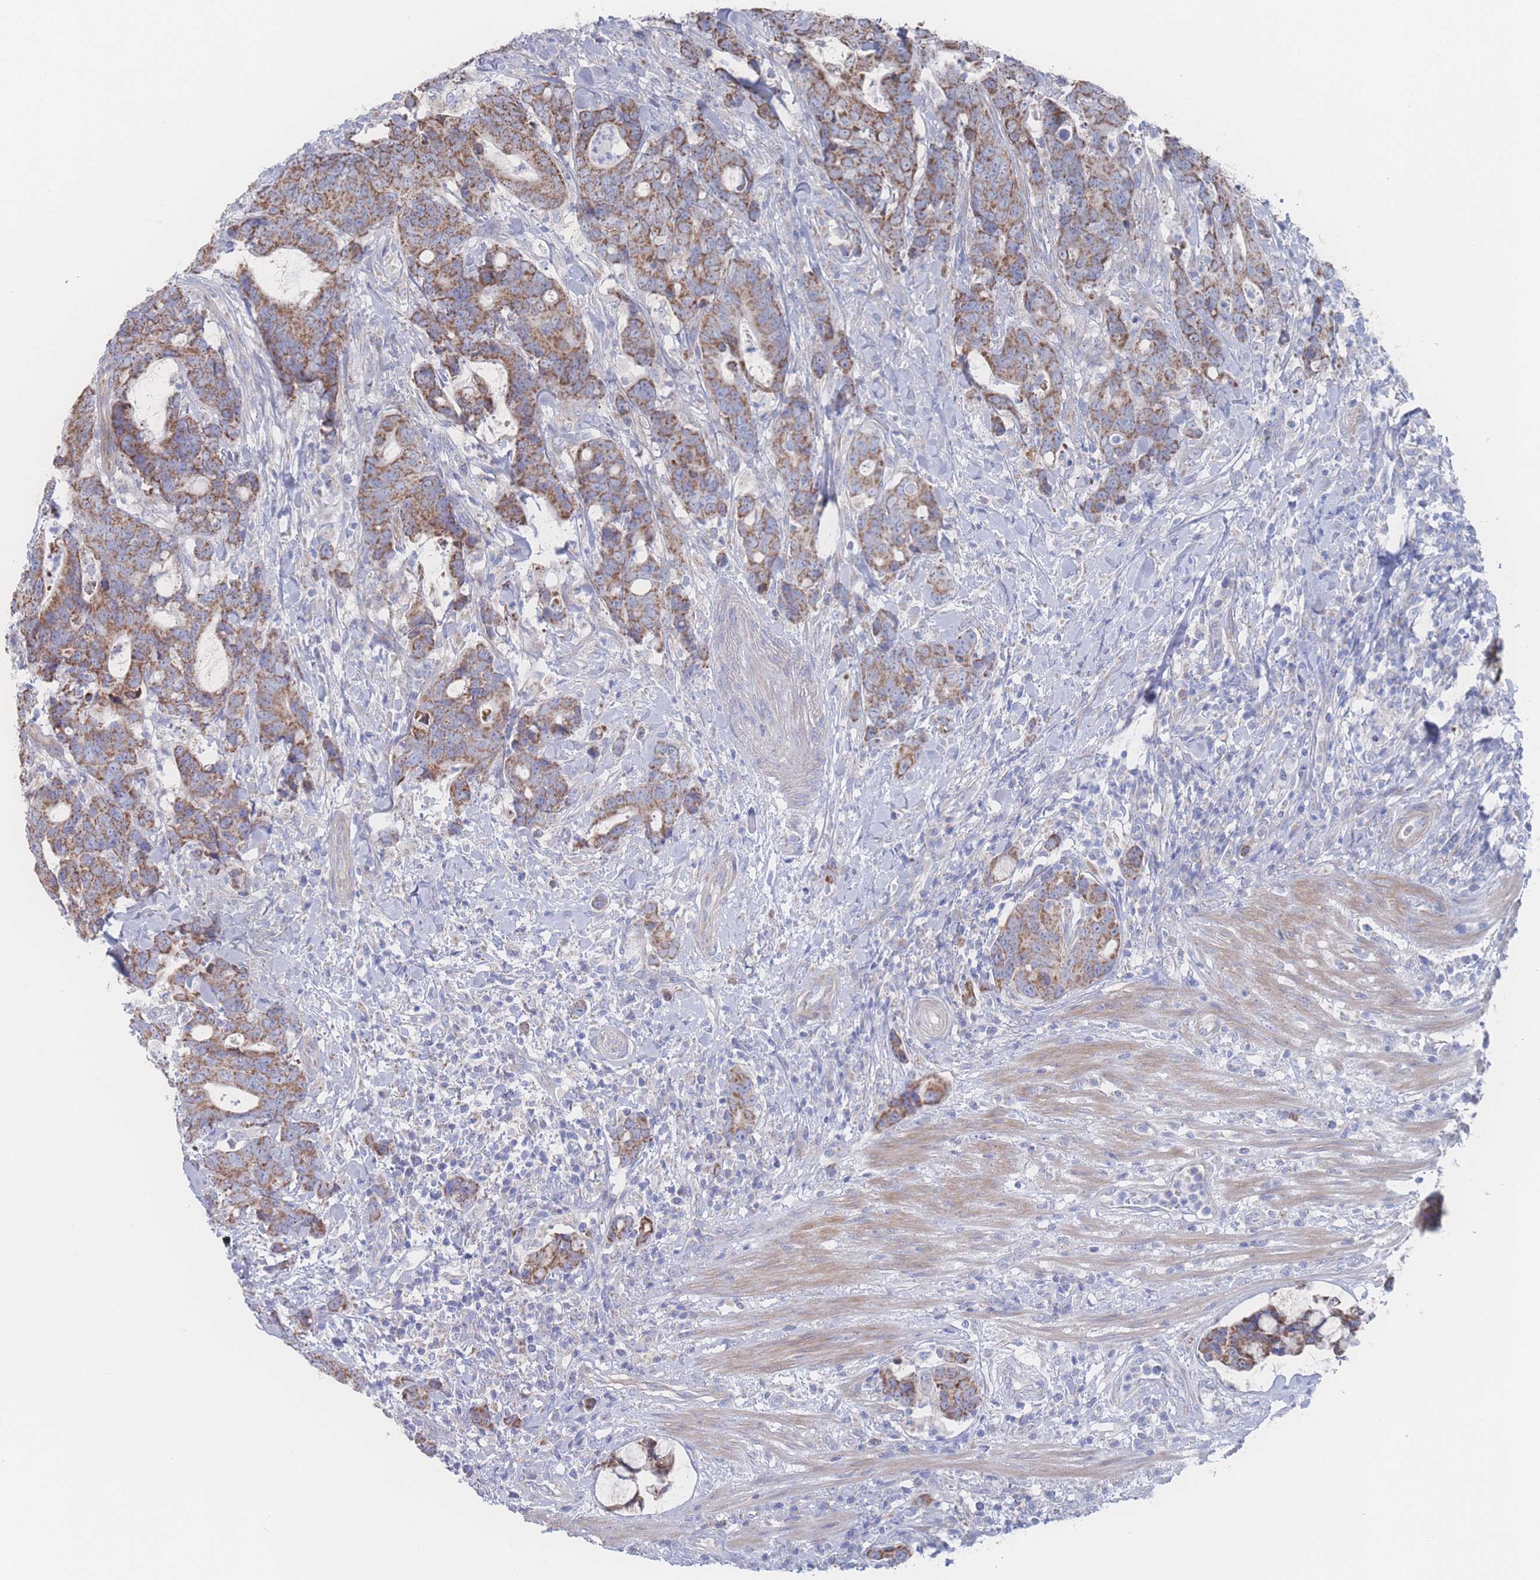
{"staining": {"intensity": "moderate", "quantity": ">75%", "location": "cytoplasmic/membranous"}, "tissue": "colorectal cancer", "cell_type": "Tumor cells", "image_type": "cancer", "snomed": [{"axis": "morphology", "description": "Adenocarcinoma, NOS"}, {"axis": "topography", "description": "Colon"}], "caption": "Tumor cells display moderate cytoplasmic/membranous expression in about >75% of cells in colorectal cancer (adenocarcinoma).", "gene": "SNPH", "patient": {"sex": "female", "age": 82}}